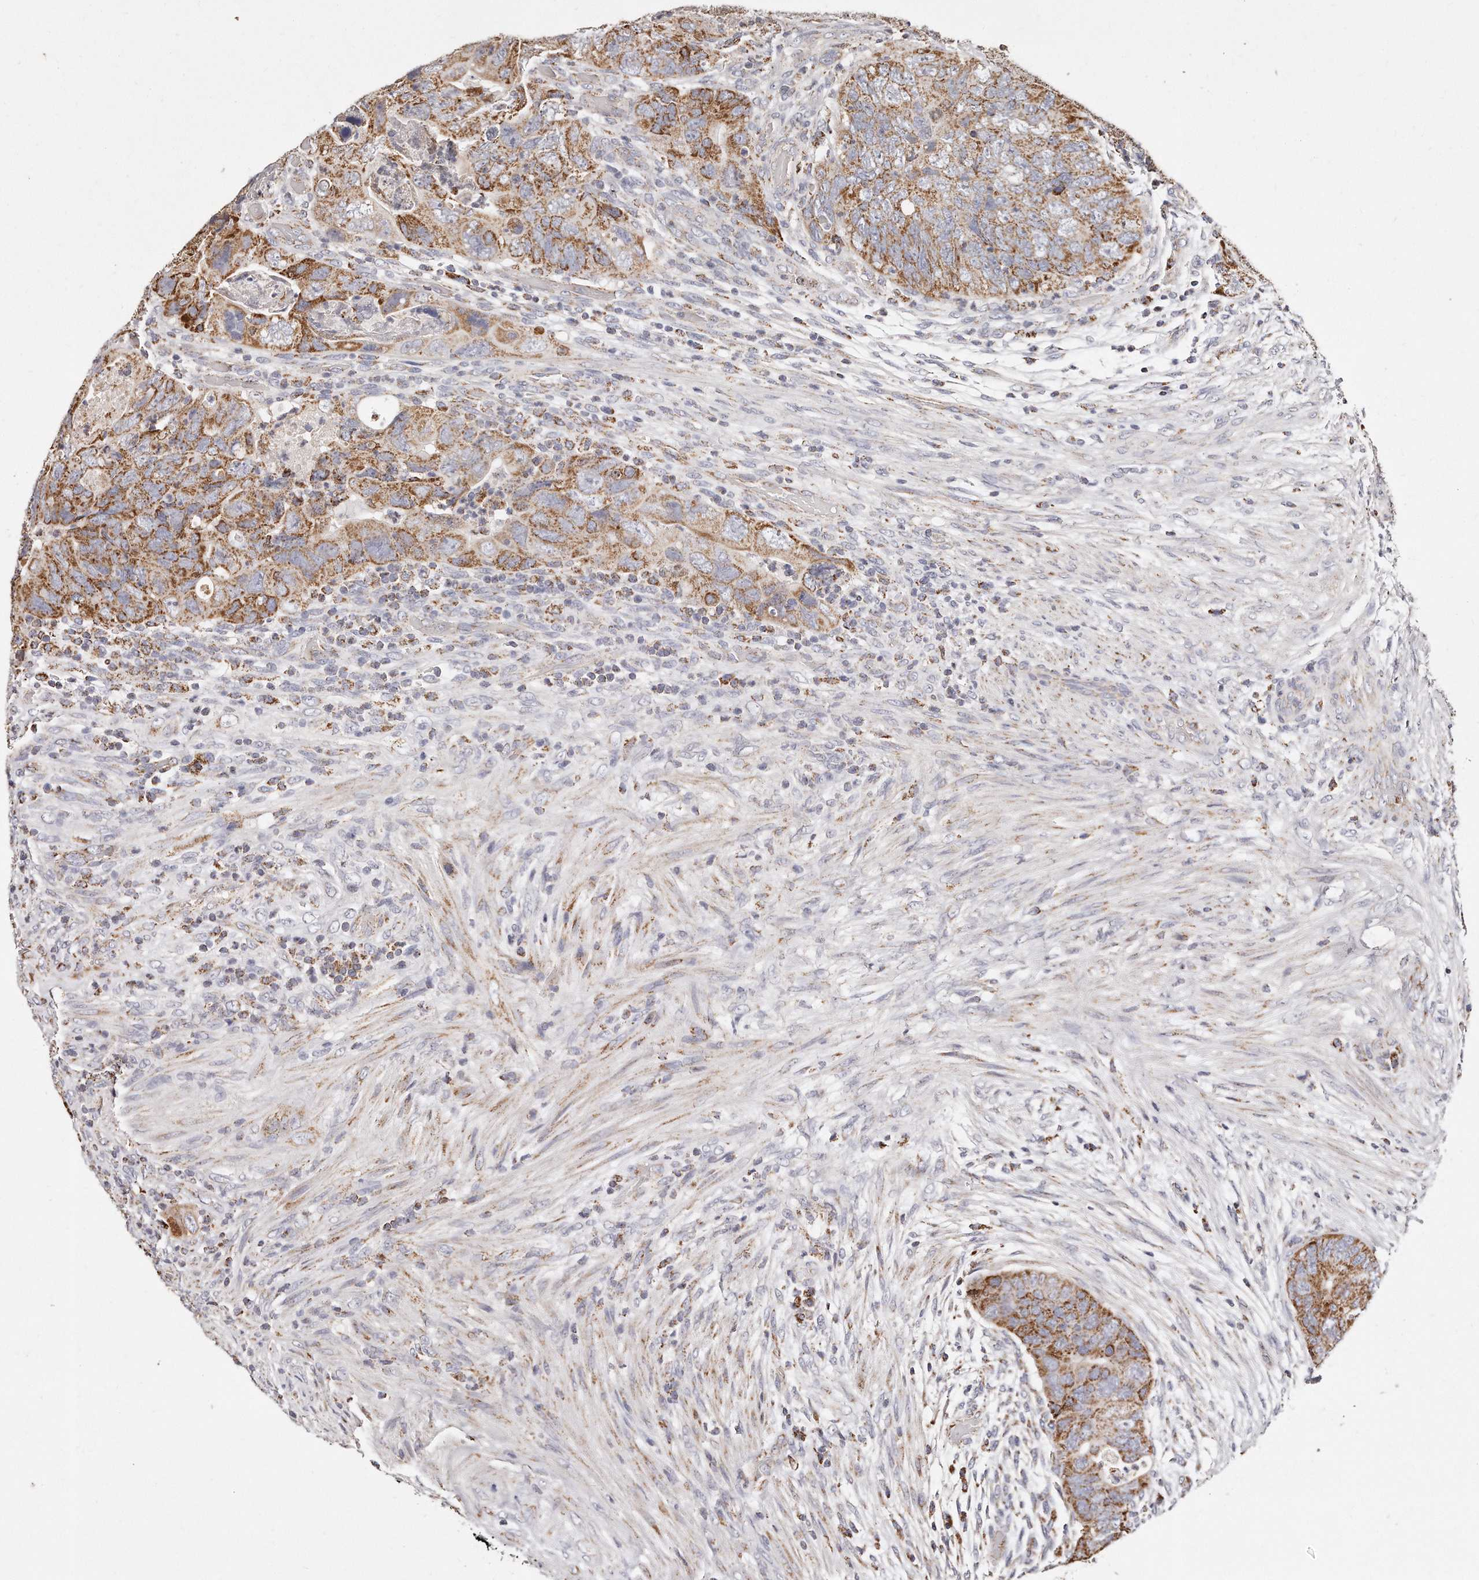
{"staining": {"intensity": "moderate", "quantity": ">75%", "location": "cytoplasmic/membranous"}, "tissue": "colorectal cancer", "cell_type": "Tumor cells", "image_type": "cancer", "snomed": [{"axis": "morphology", "description": "Adenocarcinoma, NOS"}, {"axis": "topography", "description": "Rectum"}], "caption": "Immunohistochemistry image of adenocarcinoma (colorectal) stained for a protein (brown), which shows medium levels of moderate cytoplasmic/membranous expression in about >75% of tumor cells.", "gene": "RTKN", "patient": {"sex": "male", "age": 63}}